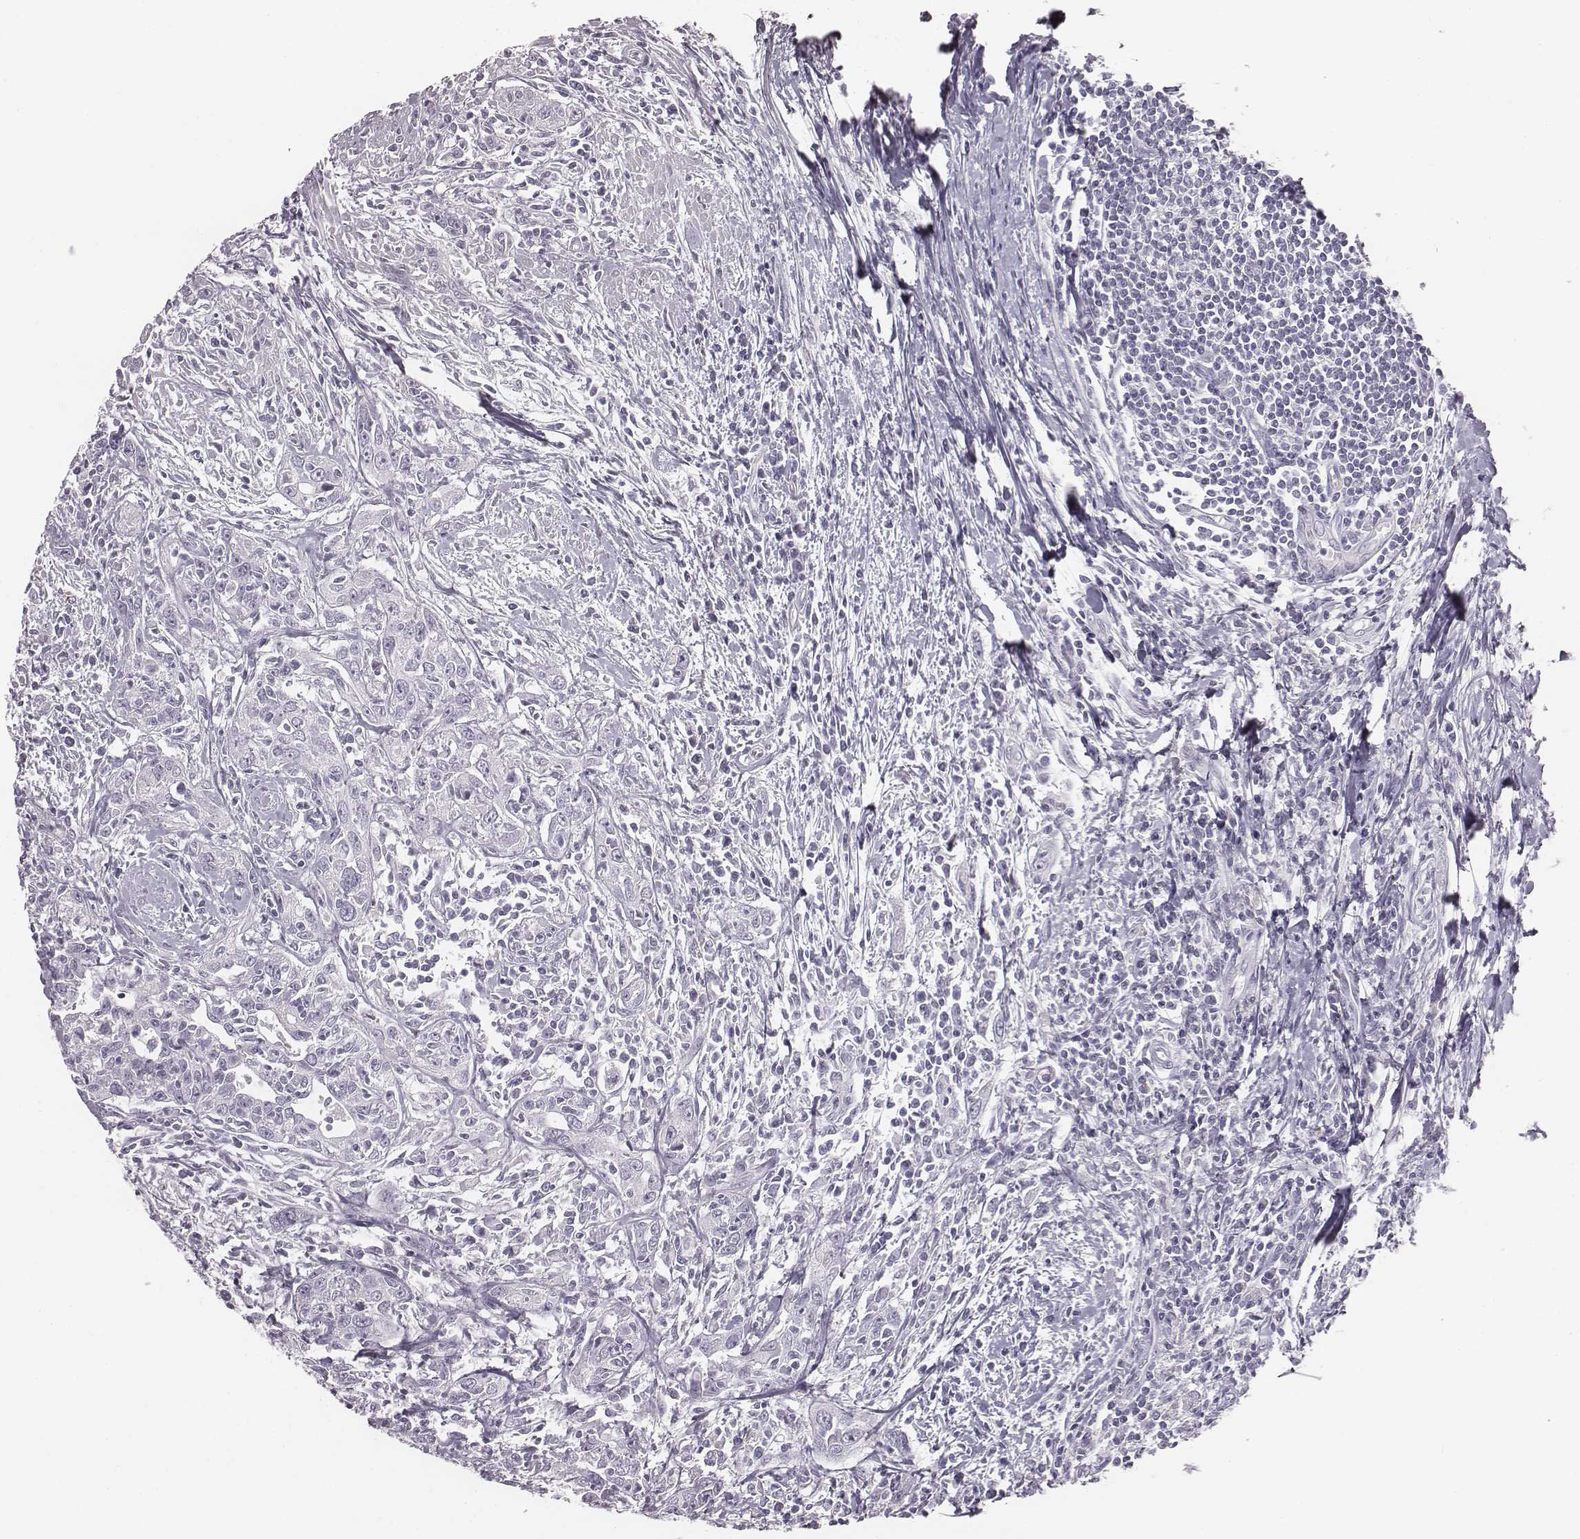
{"staining": {"intensity": "negative", "quantity": "none", "location": "none"}, "tissue": "urothelial cancer", "cell_type": "Tumor cells", "image_type": "cancer", "snomed": [{"axis": "morphology", "description": "Urothelial carcinoma, High grade"}, {"axis": "topography", "description": "Urinary bladder"}], "caption": "Immunohistochemistry photomicrograph of neoplastic tissue: human urothelial cancer stained with DAB (3,3'-diaminobenzidine) reveals no significant protein expression in tumor cells.", "gene": "PDE8B", "patient": {"sex": "male", "age": 83}}